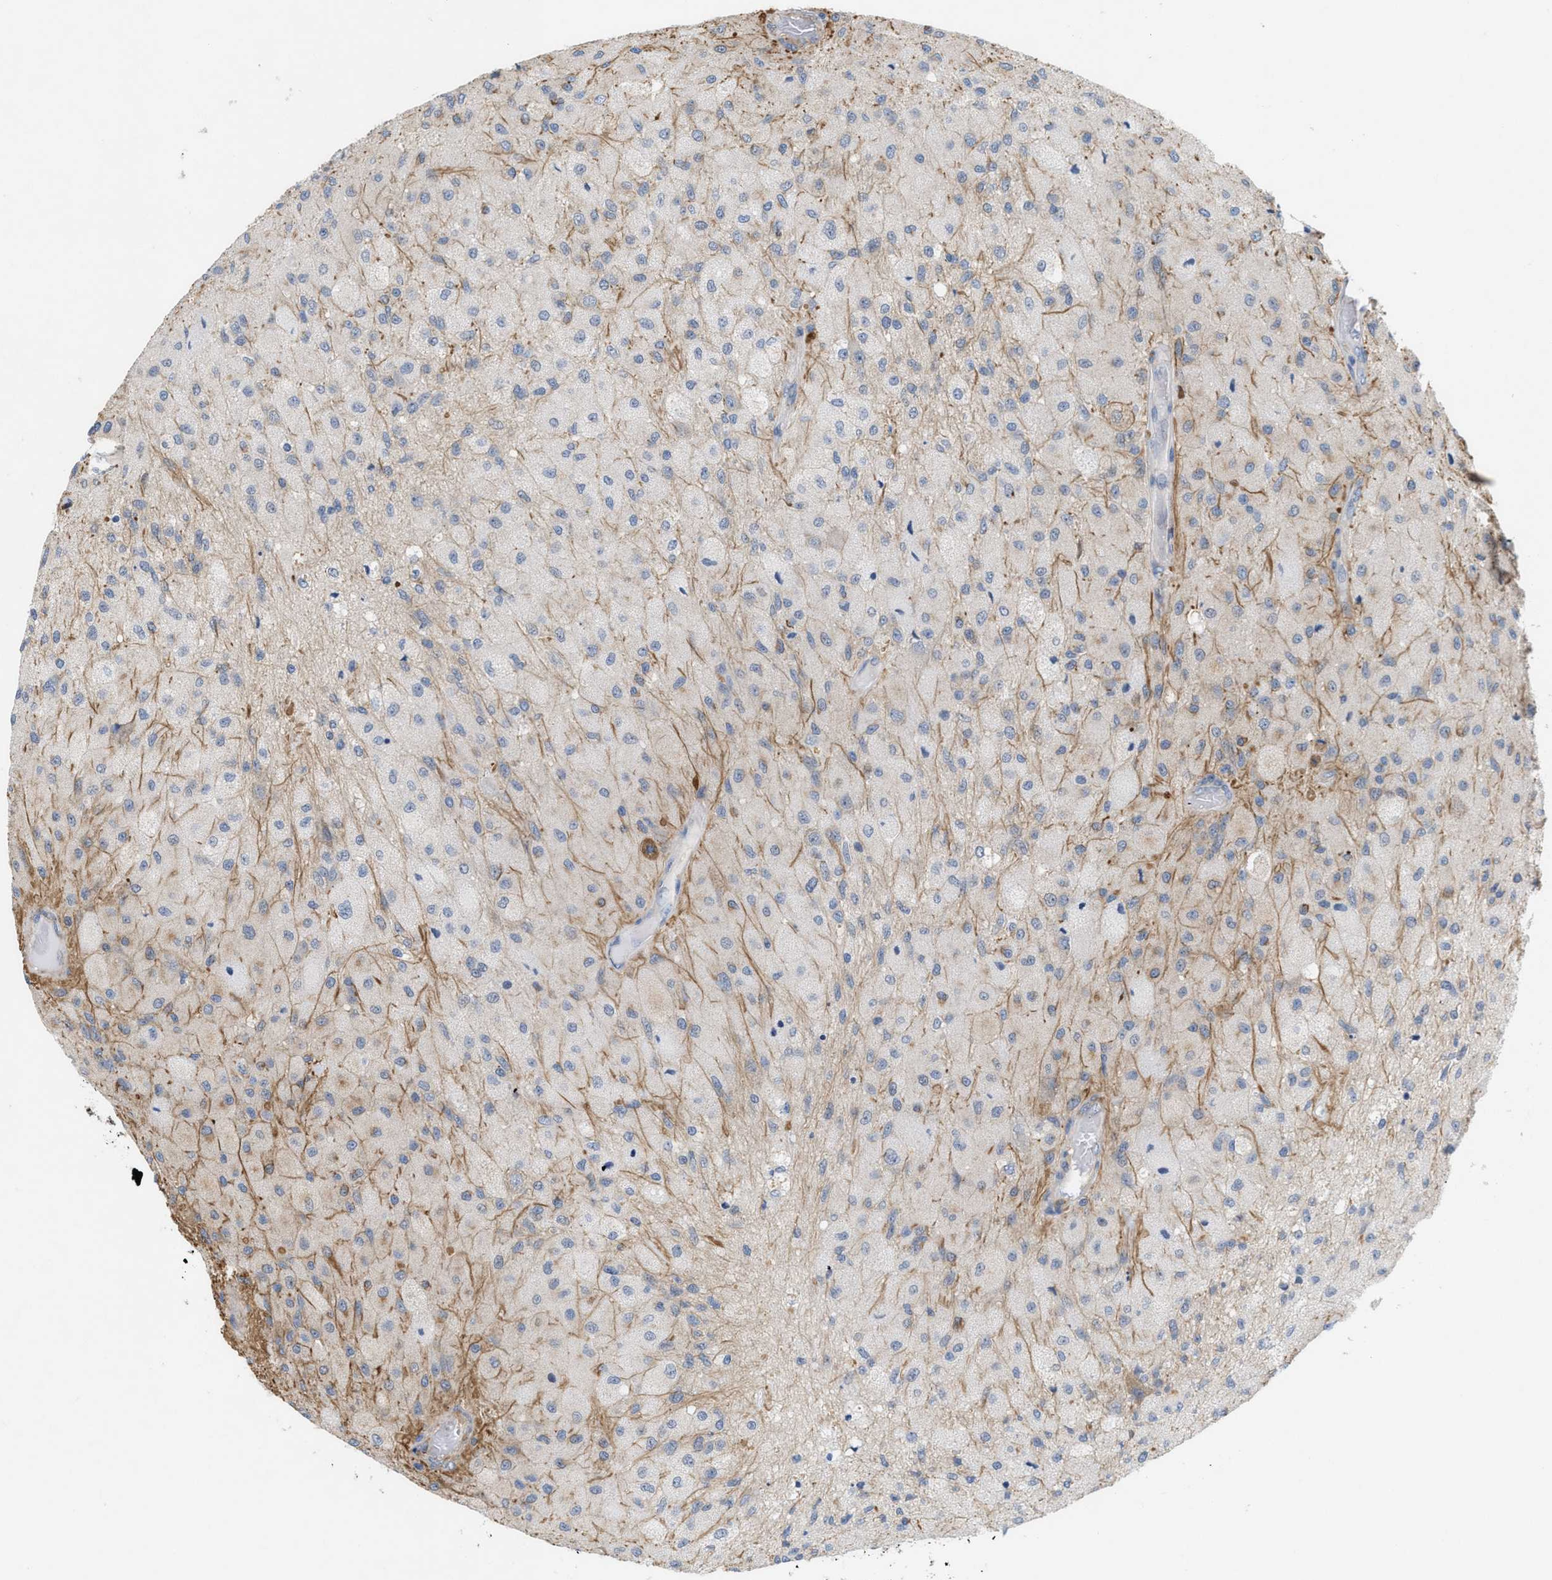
{"staining": {"intensity": "negative", "quantity": "none", "location": "none"}, "tissue": "glioma", "cell_type": "Tumor cells", "image_type": "cancer", "snomed": [{"axis": "morphology", "description": "Normal tissue, NOS"}, {"axis": "morphology", "description": "Glioma, malignant, High grade"}, {"axis": "topography", "description": "Cerebral cortex"}], "caption": "Tumor cells show no significant expression in glioma. Brightfield microscopy of IHC stained with DAB (brown) and hematoxylin (blue), captured at high magnification.", "gene": "UBAP2", "patient": {"sex": "male", "age": 77}}